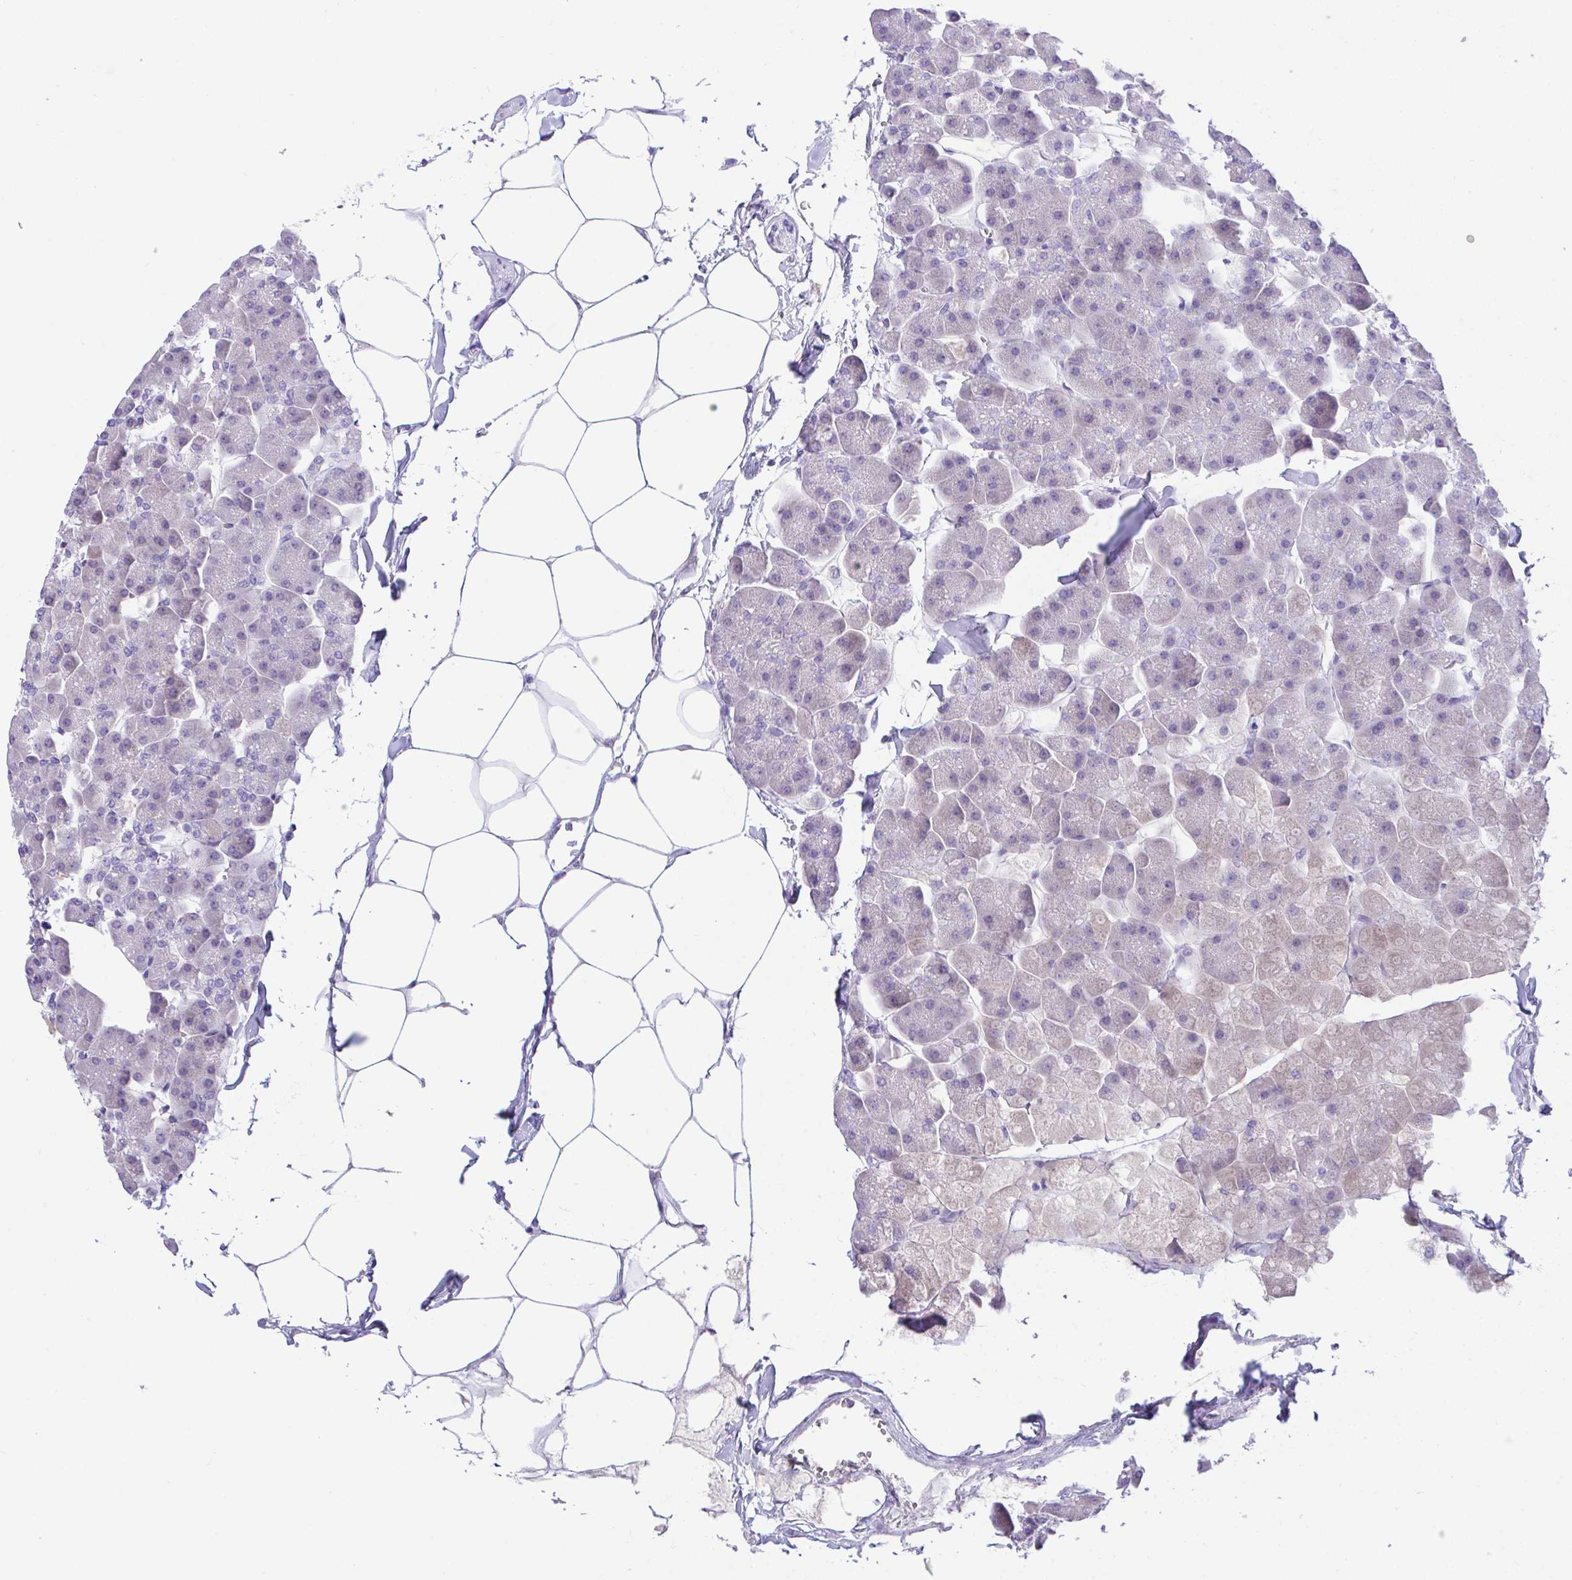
{"staining": {"intensity": "negative", "quantity": "none", "location": "none"}, "tissue": "pancreas", "cell_type": "Exocrine glandular cells", "image_type": "normal", "snomed": [{"axis": "morphology", "description": "Normal tissue, NOS"}, {"axis": "topography", "description": "Pancreas"}], "caption": "Histopathology image shows no protein staining in exocrine glandular cells of unremarkable pancreas. (DAB immunohistochemistry with hematoxylin counter stain).", "gene": "HOXB4", "patient": {"sex": "male", "age": 35}}